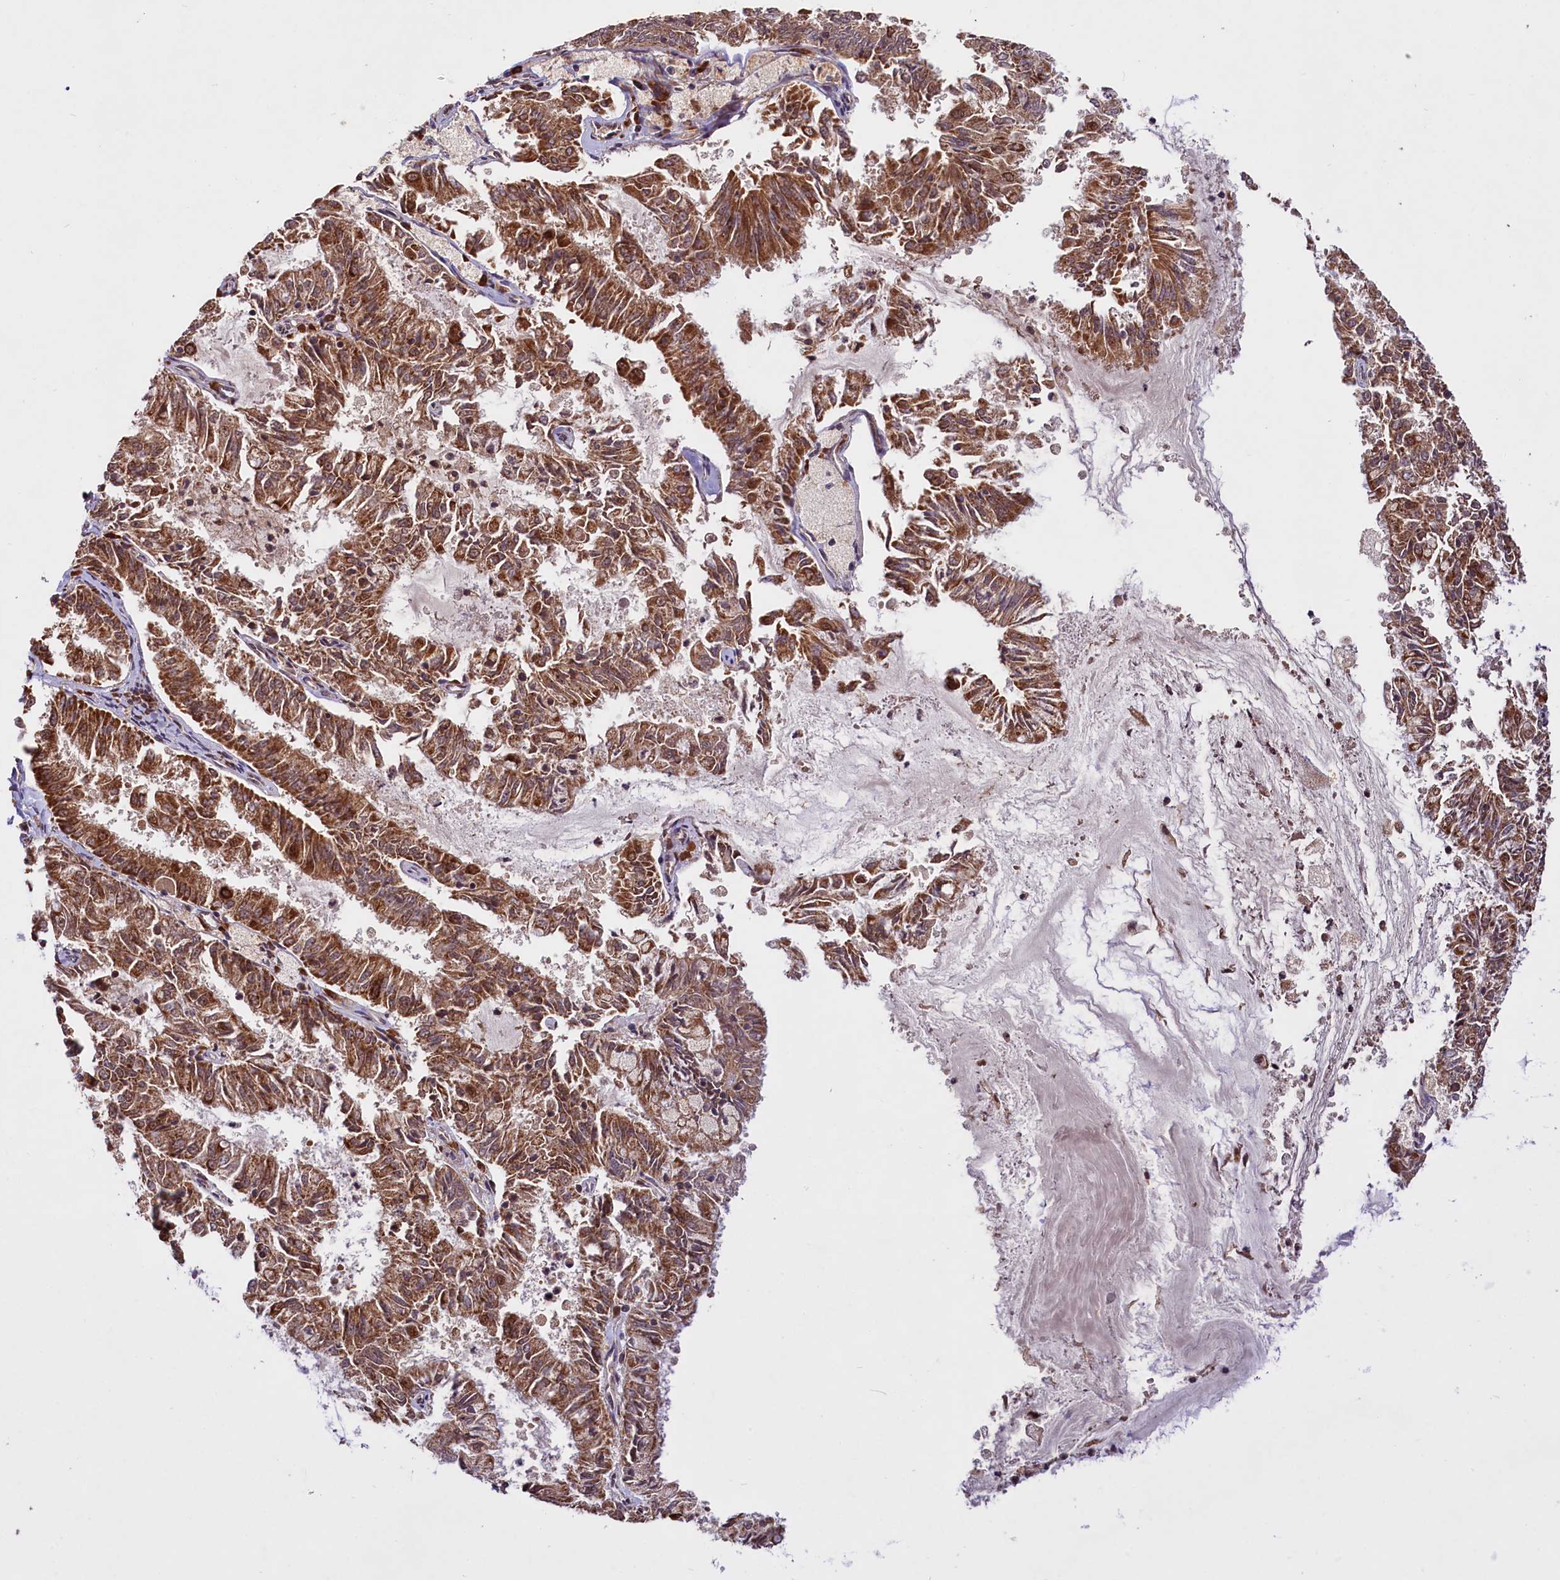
{"staining": {"intensity": "moderate", "quantity": ">75%", "location": "cytoplasmic/membranous,nuclear"}, "tissue": "endometrial cancer", "cell_type": "Tumor cells", "image_type": "cancer", "snomed": [{"axis": "morphology", "description": "Adenocarcinoma, NOS"}, {"axis": "topography", "description": "Endometrium"}], "caption": "The photomicrograph shows a brown stain indicating the presence of a protein in the cytoplasmic/membranous and nuclear of tumor cells in endometrial cancer.", "gene": "UBE3A", "patient": {"sex": "female", "age": 57}}